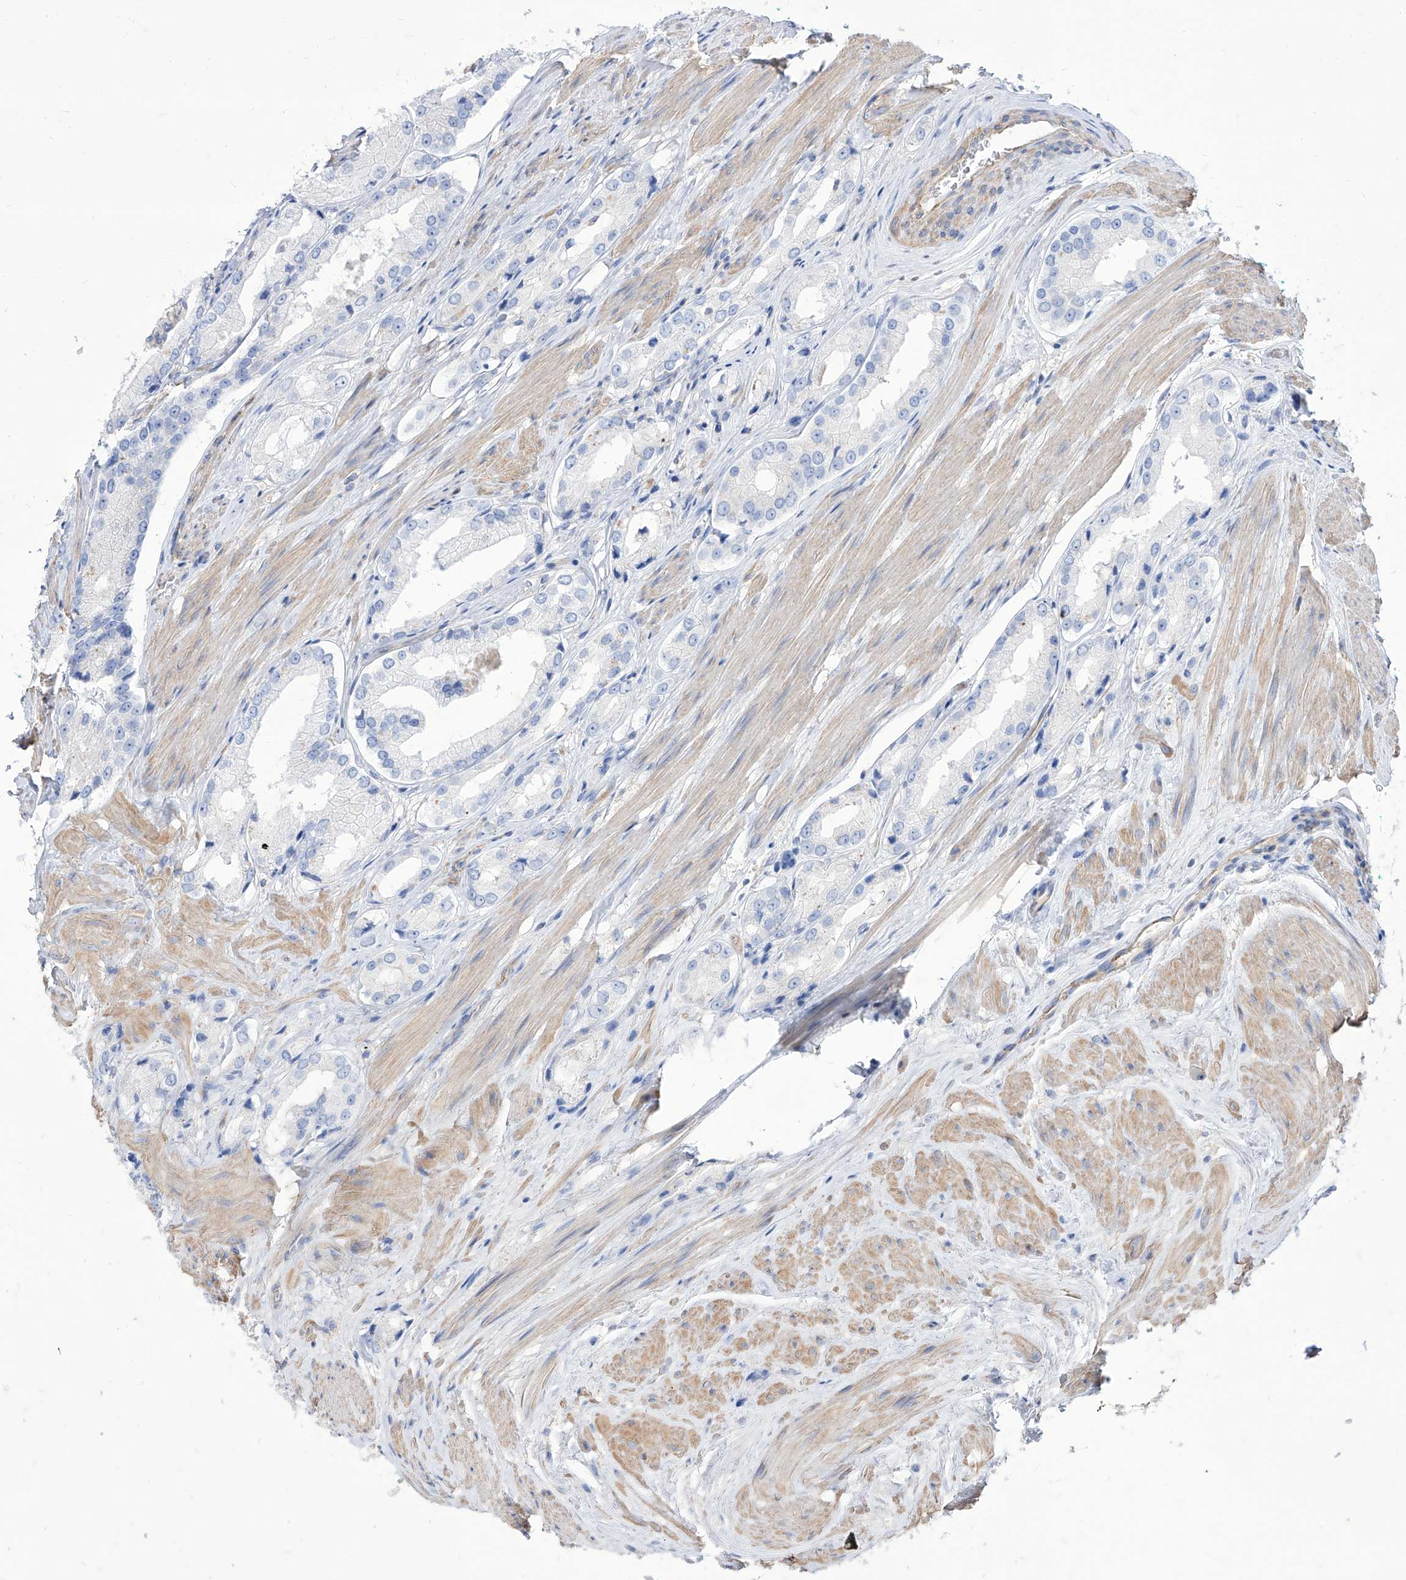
{"staining": {"intensity": "negative", "quantity": "none", "location": "none"}, "tissue": "prostate cancer", "cell_type": "Tumor cells", "image_type": "cancer", "snomed": [{"axis": "morphology", "description": "Adenocarcinoma, Low grade"}, {"axis": "topography", "description": "Prostate"}], "caption": "This photomicrograph is of low-grade adenocarcinoma (prostate) stained with immunohistochemistry (IHC) to label a protein in brown with the nuclei are counter-stained blue. There is no staining in tumor cells.", "gene": "C1orf74", "patient": {"sex": "male", "age": 54}}